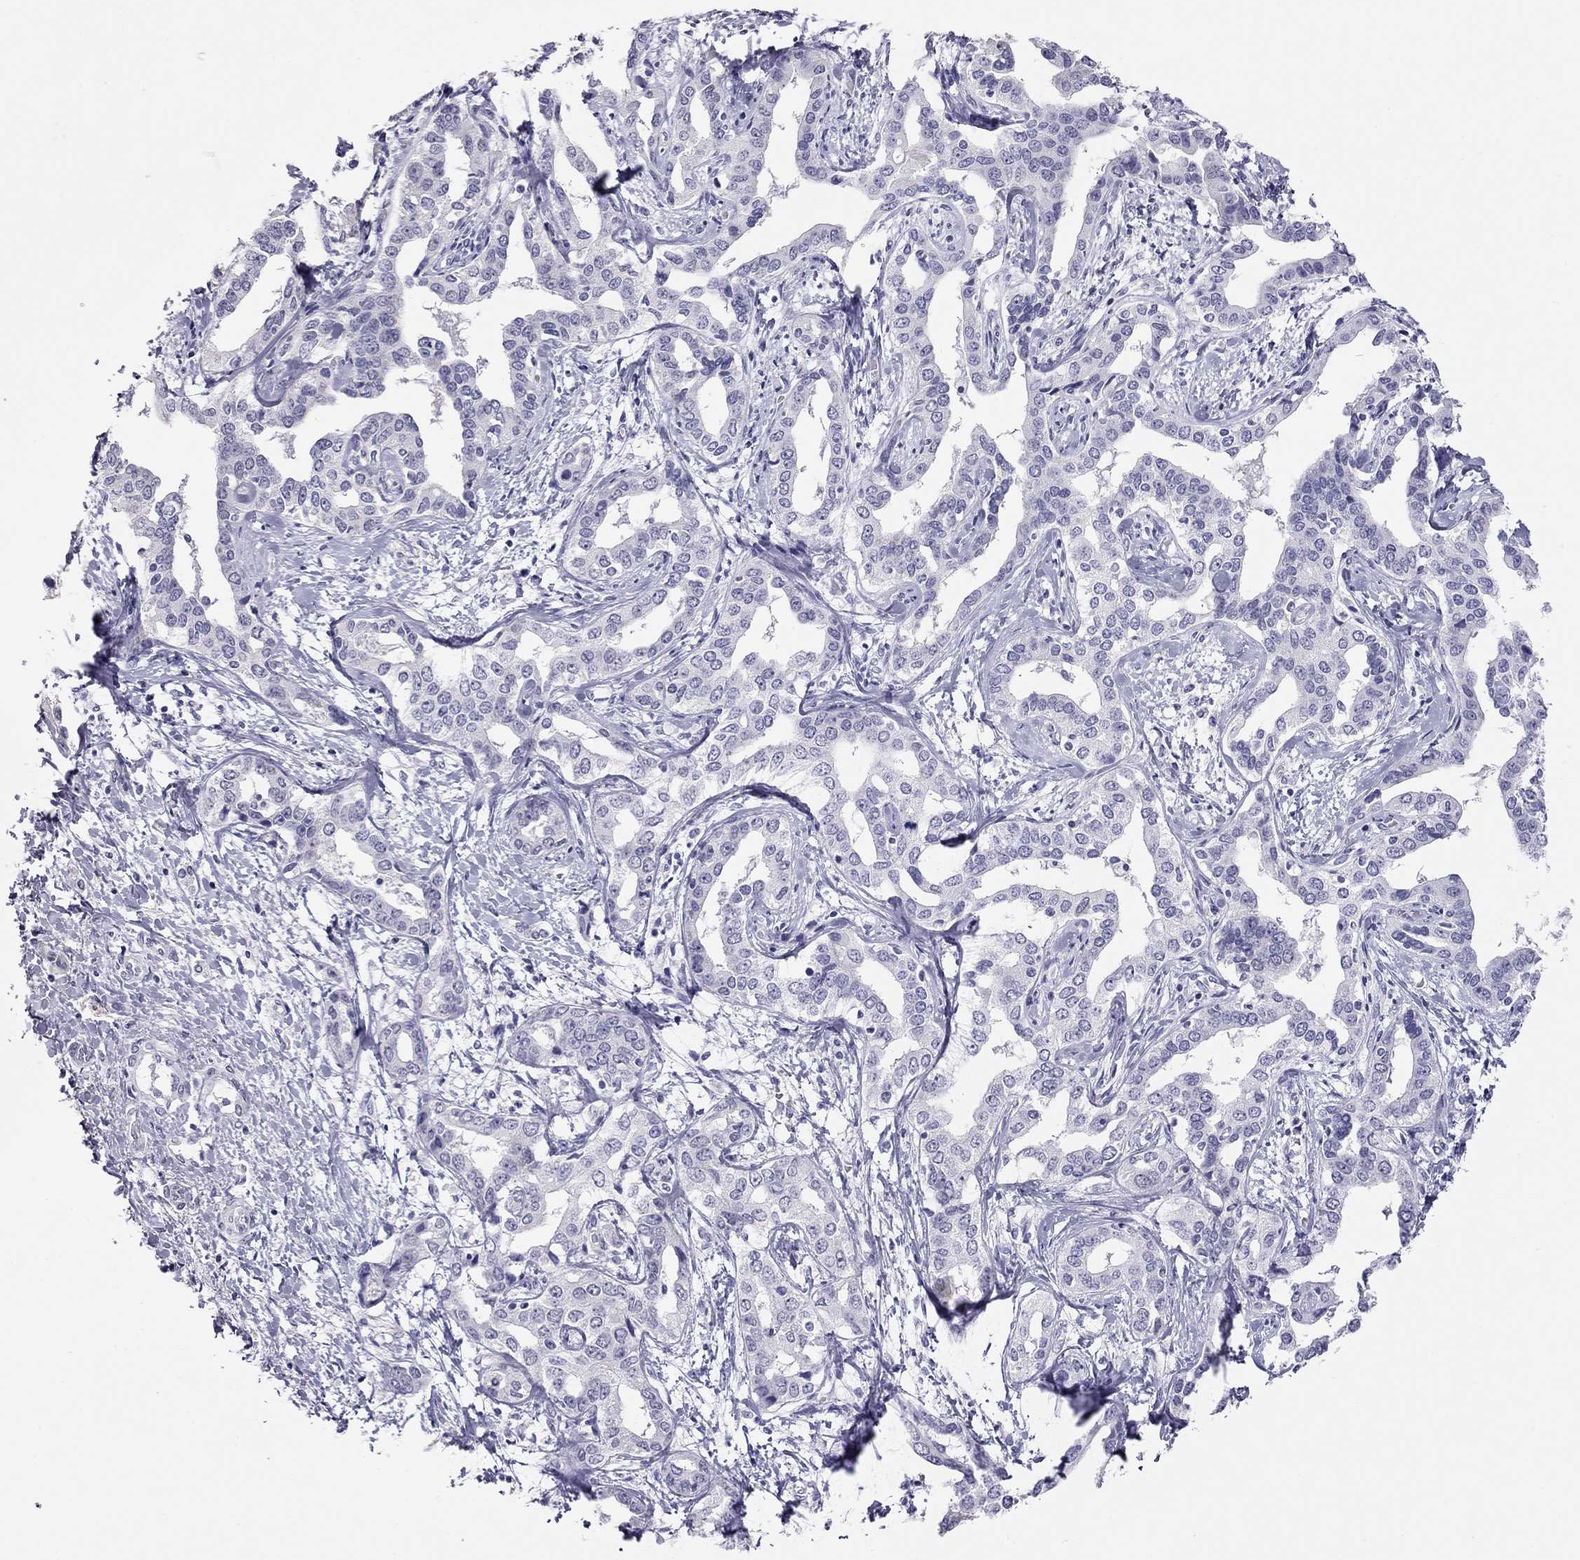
{"staining": {"intensity": "negative", "quantity": "none", "location": "none"}, "tissue": "liver cancer", "cell_type": "Tumor cells", "image_type": "cancer", "snomed": [{"axis": "morphology", "description": "Cholangiocarcinoma"}, {"axis": "topography", "description": "Liver"}], "caption": "Immunohistochemical staining of human liver cholangiocarcinoma demonstrates no significant staining in tumor cells.", "gene": "KCNV2", "patient": {"sex": "male", "age": 59}}